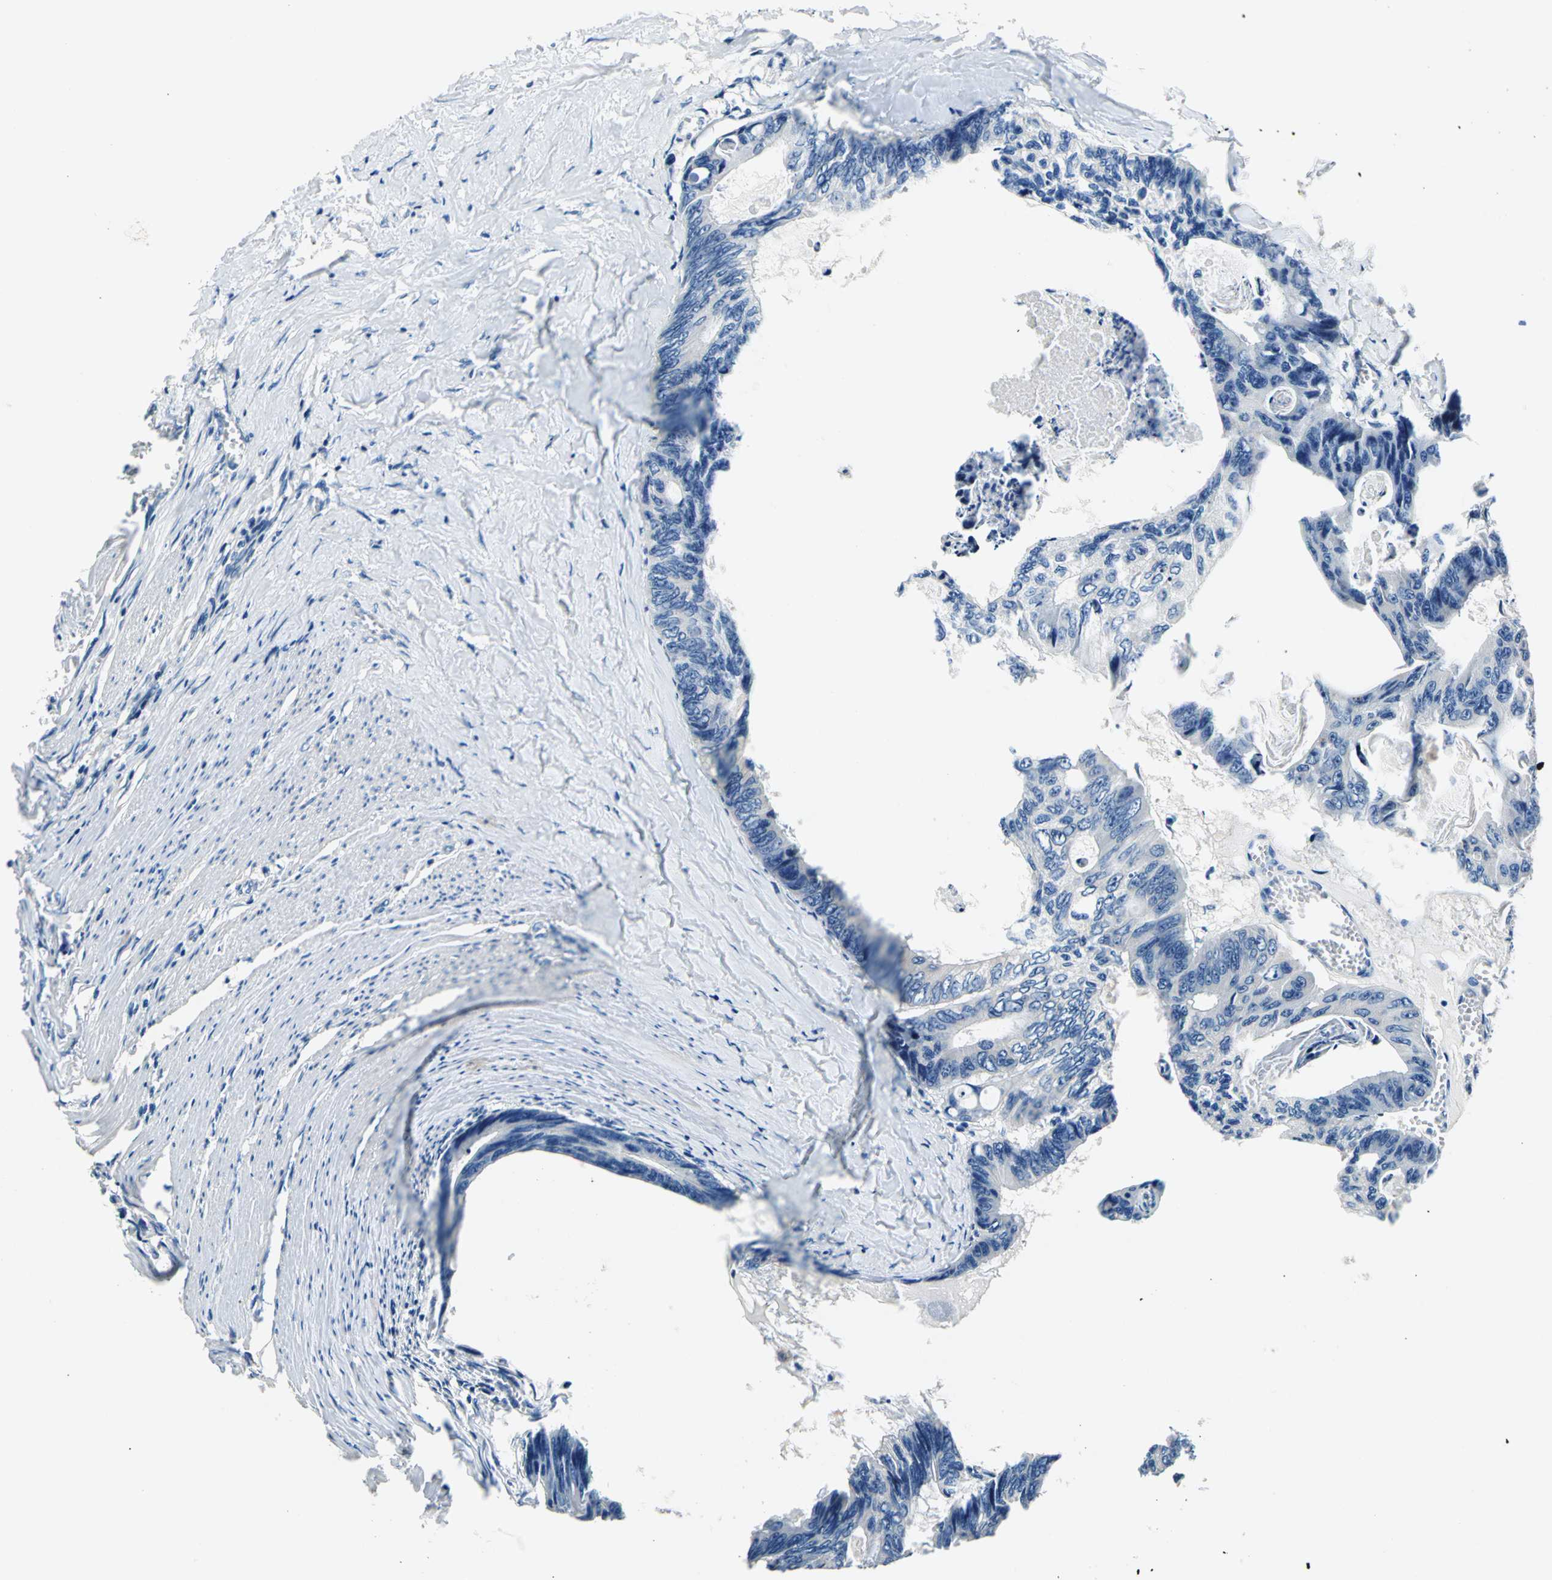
{"staining": {"intensity": "negative", "quantity": "none", "location": "none"}, "tissue": "colorectal cancer", "cell_type": "Tumor cells", "image_type": "cancer", "snomed": [{"axis": "morphology", "description": "Adenocarcinoma, NOS"}, {"axis": "topography", "description": "Colon"}], "caption": "There is no significant staining in tumor cells of colorectal cancer.", "gene": "RASD2", "patient": {"sex": "female", "age": 55}}